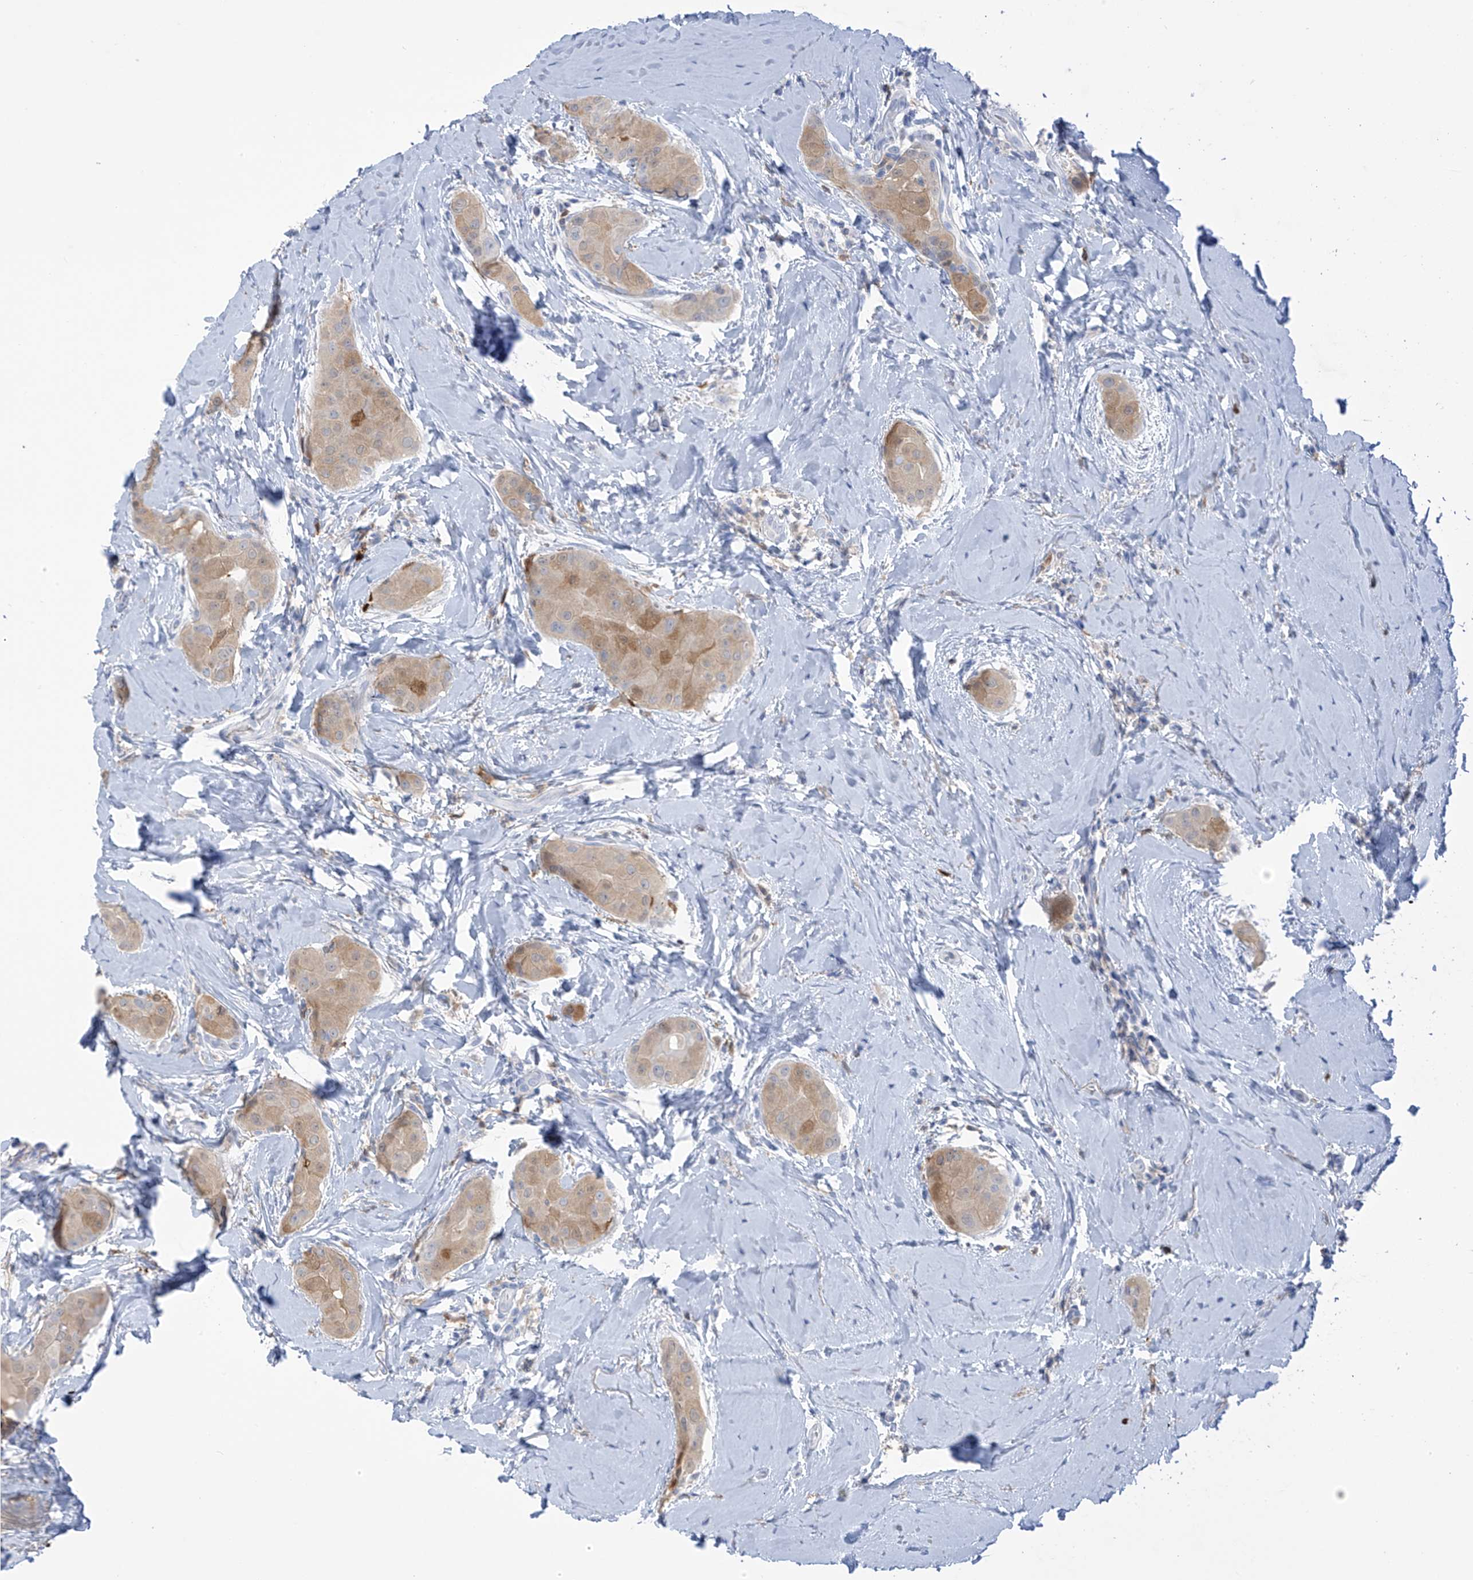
{"staining": {"intensity": "weak", "quantity": "25%-75%", "location": "cytoplasmic/membranous"}, "tissue": "thyroid cancer", "cell_type": "Tumor cells", "image_type": "cancer", "snomed": [{"axis": "morphology", "description": "Papillary adenocarcinoma, NOS"}, {"axis": "topography", "description": "Thyroid gland"}], "caption": "Papillary adenocarcinoma (thyroid) tissue shows weak cytoplasmic/membranous staining in approximately 25%-75% of tumor cells", "gene": "TRMT2B", "patient": {"sex": "male", "age": 33}}